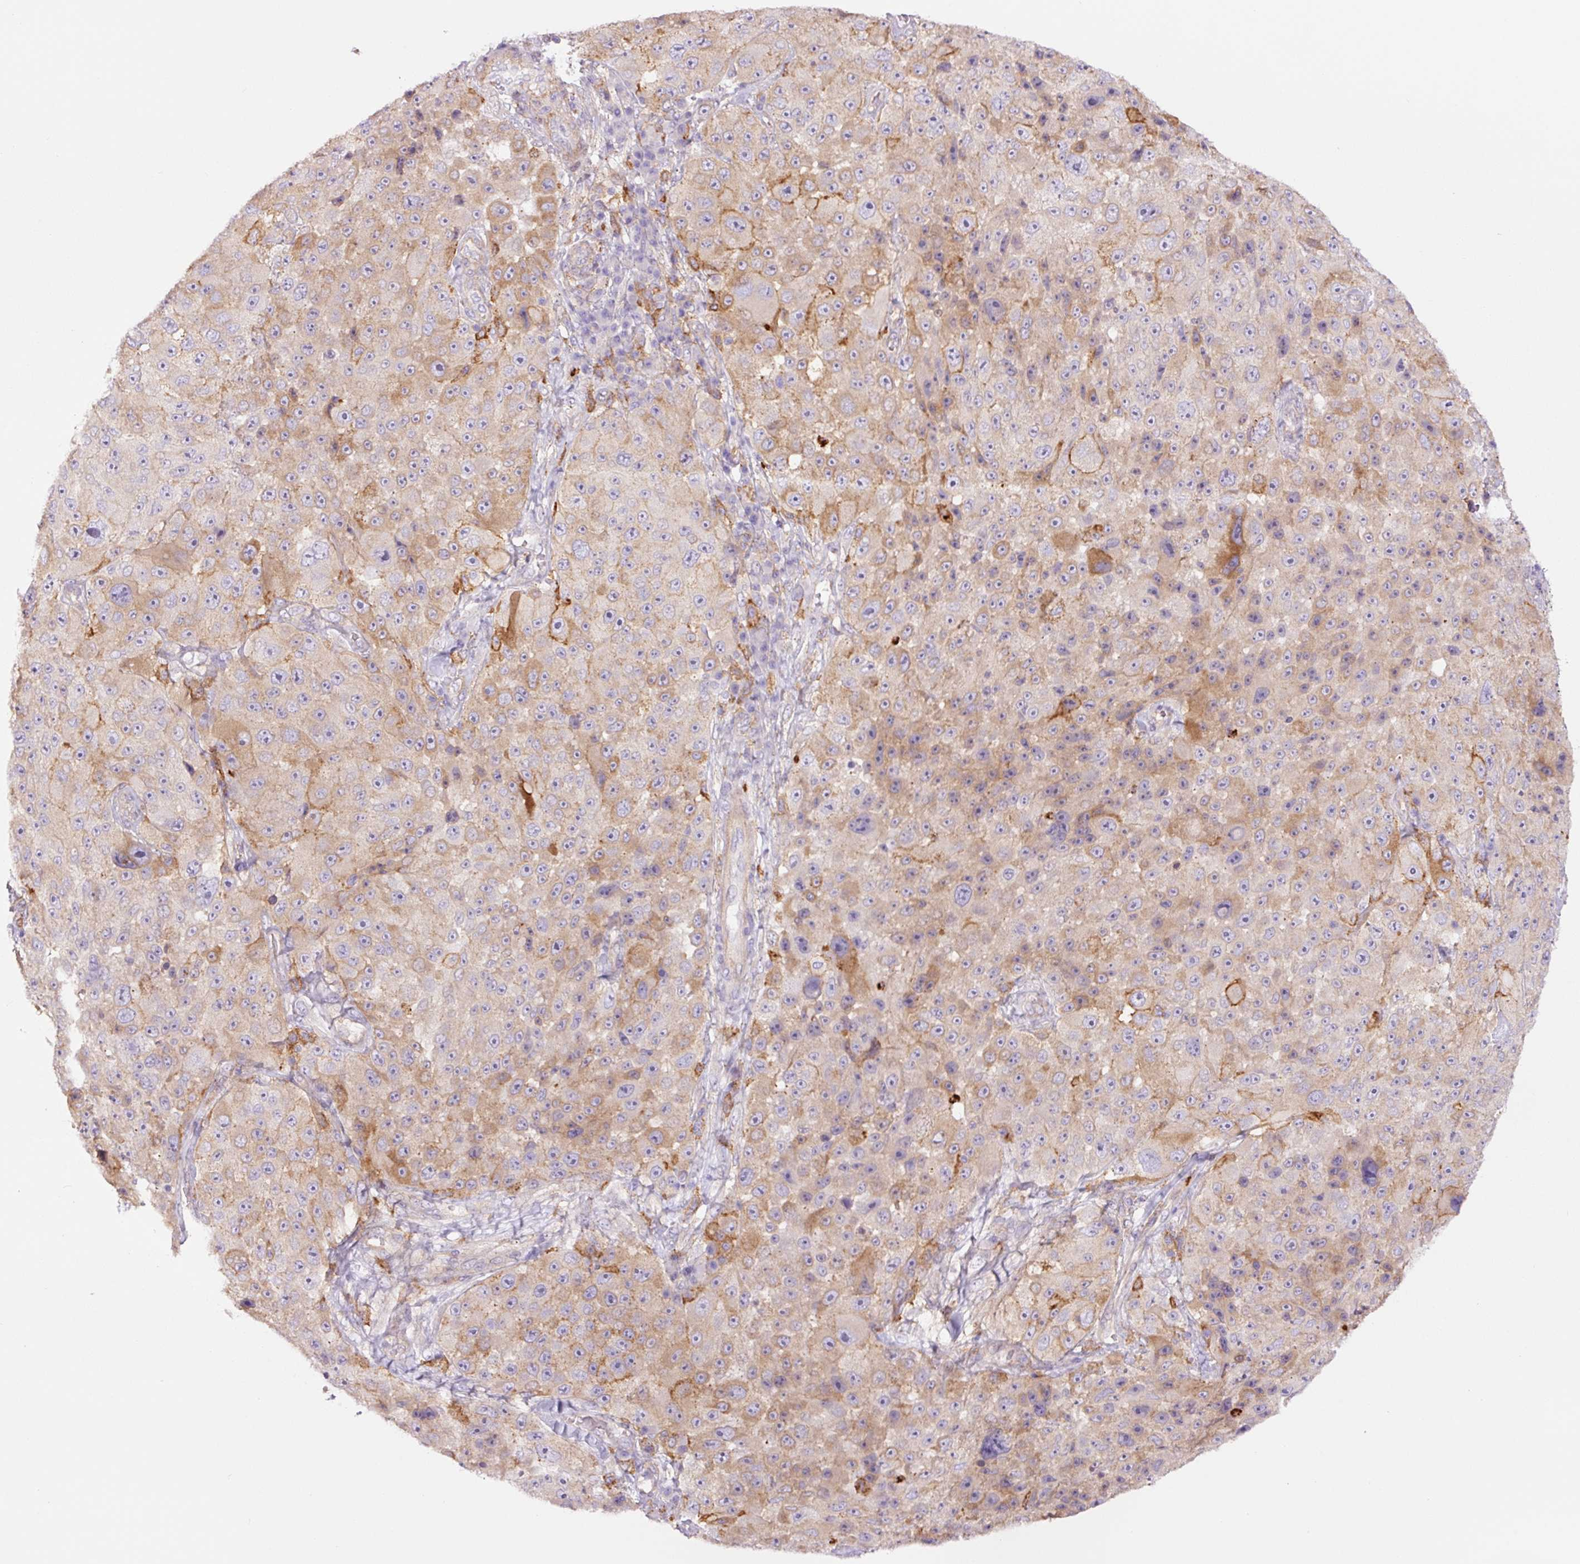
{"staining": {"intensity": "moderate", "quantity": "25%-75%", "location": "cytoplasmic/membranous"}, "tissue": "melanoma", "cell_type": "Tumor cells", "image_type": "cancer", "snomed": [{"axis": "morphology", "description": "Malignant melanoma, Metastatic site"}, {"axis": "topography", "description": "Lymph node"}], "caption": "Malignant melanoma (metastatic site) stained with a brown dye exhibits moderate cytoplasmic/membranous positive staining in approximately 25%-75% of tumor cells.", "gene": "SH2D6", "patient": {"sex": "male", "age": 62}}